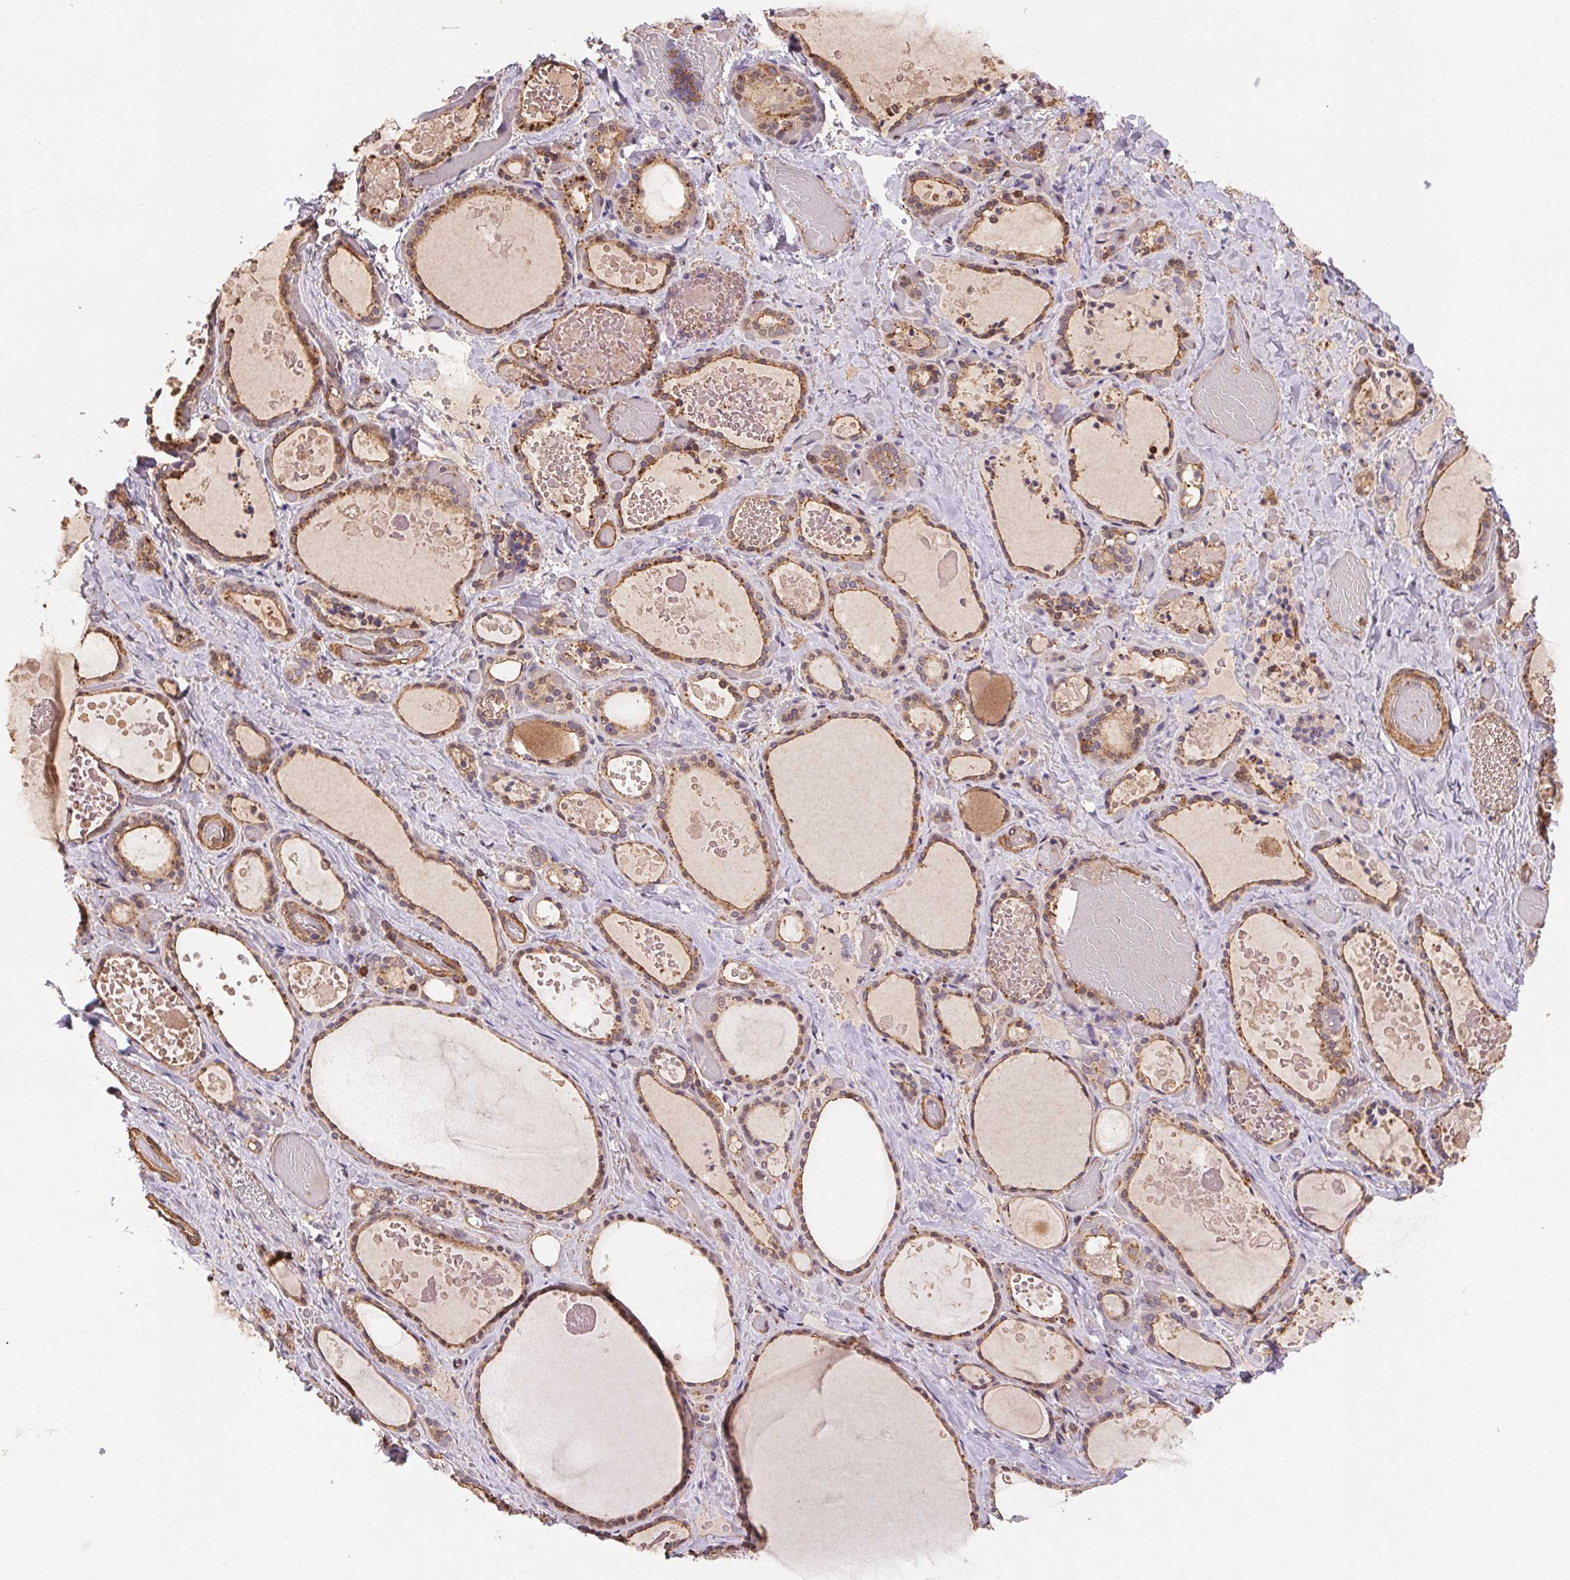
{"staining": {"intensity": "moderate", "quantity": ">75%", "location": "cytoplasmic/membranous"}, "tissue": "thyroid gland", "cell_type": "Glandular cells", "image_type": "normal", "snomed": [{"axis": "morphology", "description": "Normal tissue, NOS"}, {"axis": "topography", "description": "Thyroid gland"}], "caption": "High-magnification brightfield microscopy of benign thyroid gland stained with DAB (brown) and counterstained with hematoxylin (blue). glandular cells exhibit moderate cytoplasmic/membranous positivity is identified in approximately>75% of cells. The staining was performed using DAB to visualize the protein expression in brown, while the nuclei were stained in blue with hematoxylin (Magnification: 20x).", "gene": "ATG10", "patient": {"sex": "female", "age": 56}}